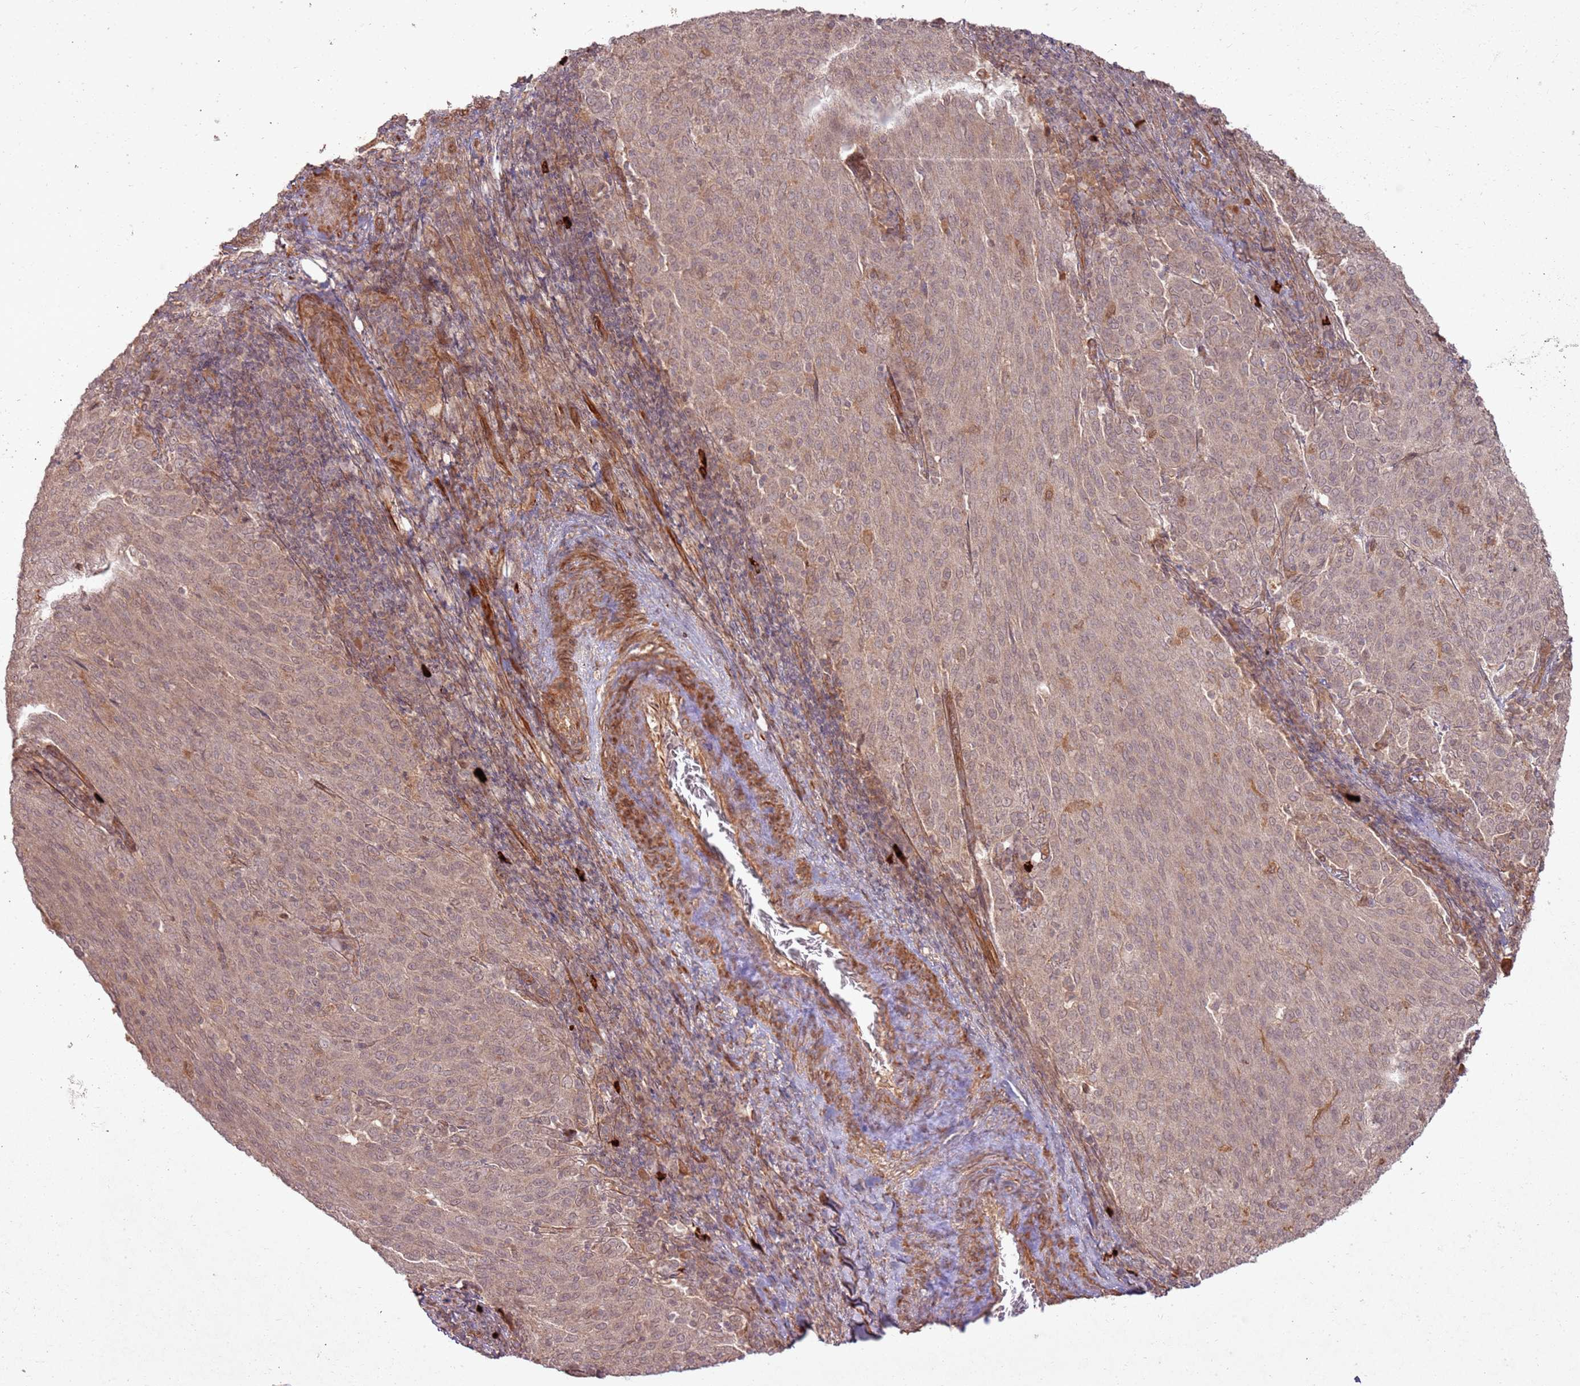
{"staining": {"intensity": "weak", "quantity": ">75%", "location": "cytoplasmic/membranous"}, "tissue": "cervical cancer", "cell_type": "Tumor cells", "image_type": "cancer", "snomed": [{"axis": "morphology", "description": "Squamous cell carcinoma, NOS"}, {"axis": "topography", "description": "Cervix"}], "caption": "Immunohistochemistry of squamous cell carcinoma (cervical) reveals low levels of weak cytoplasmic/membranous staining in approximately >75% of tumor cells. The staining was performed using DAB to visualize the protein expression in brown, while the nuclei were stained in blue with hematoxylin (Magnification: 20x).", "gene": "ZNF623", "patient": {"sex": "female", "age": 46}}